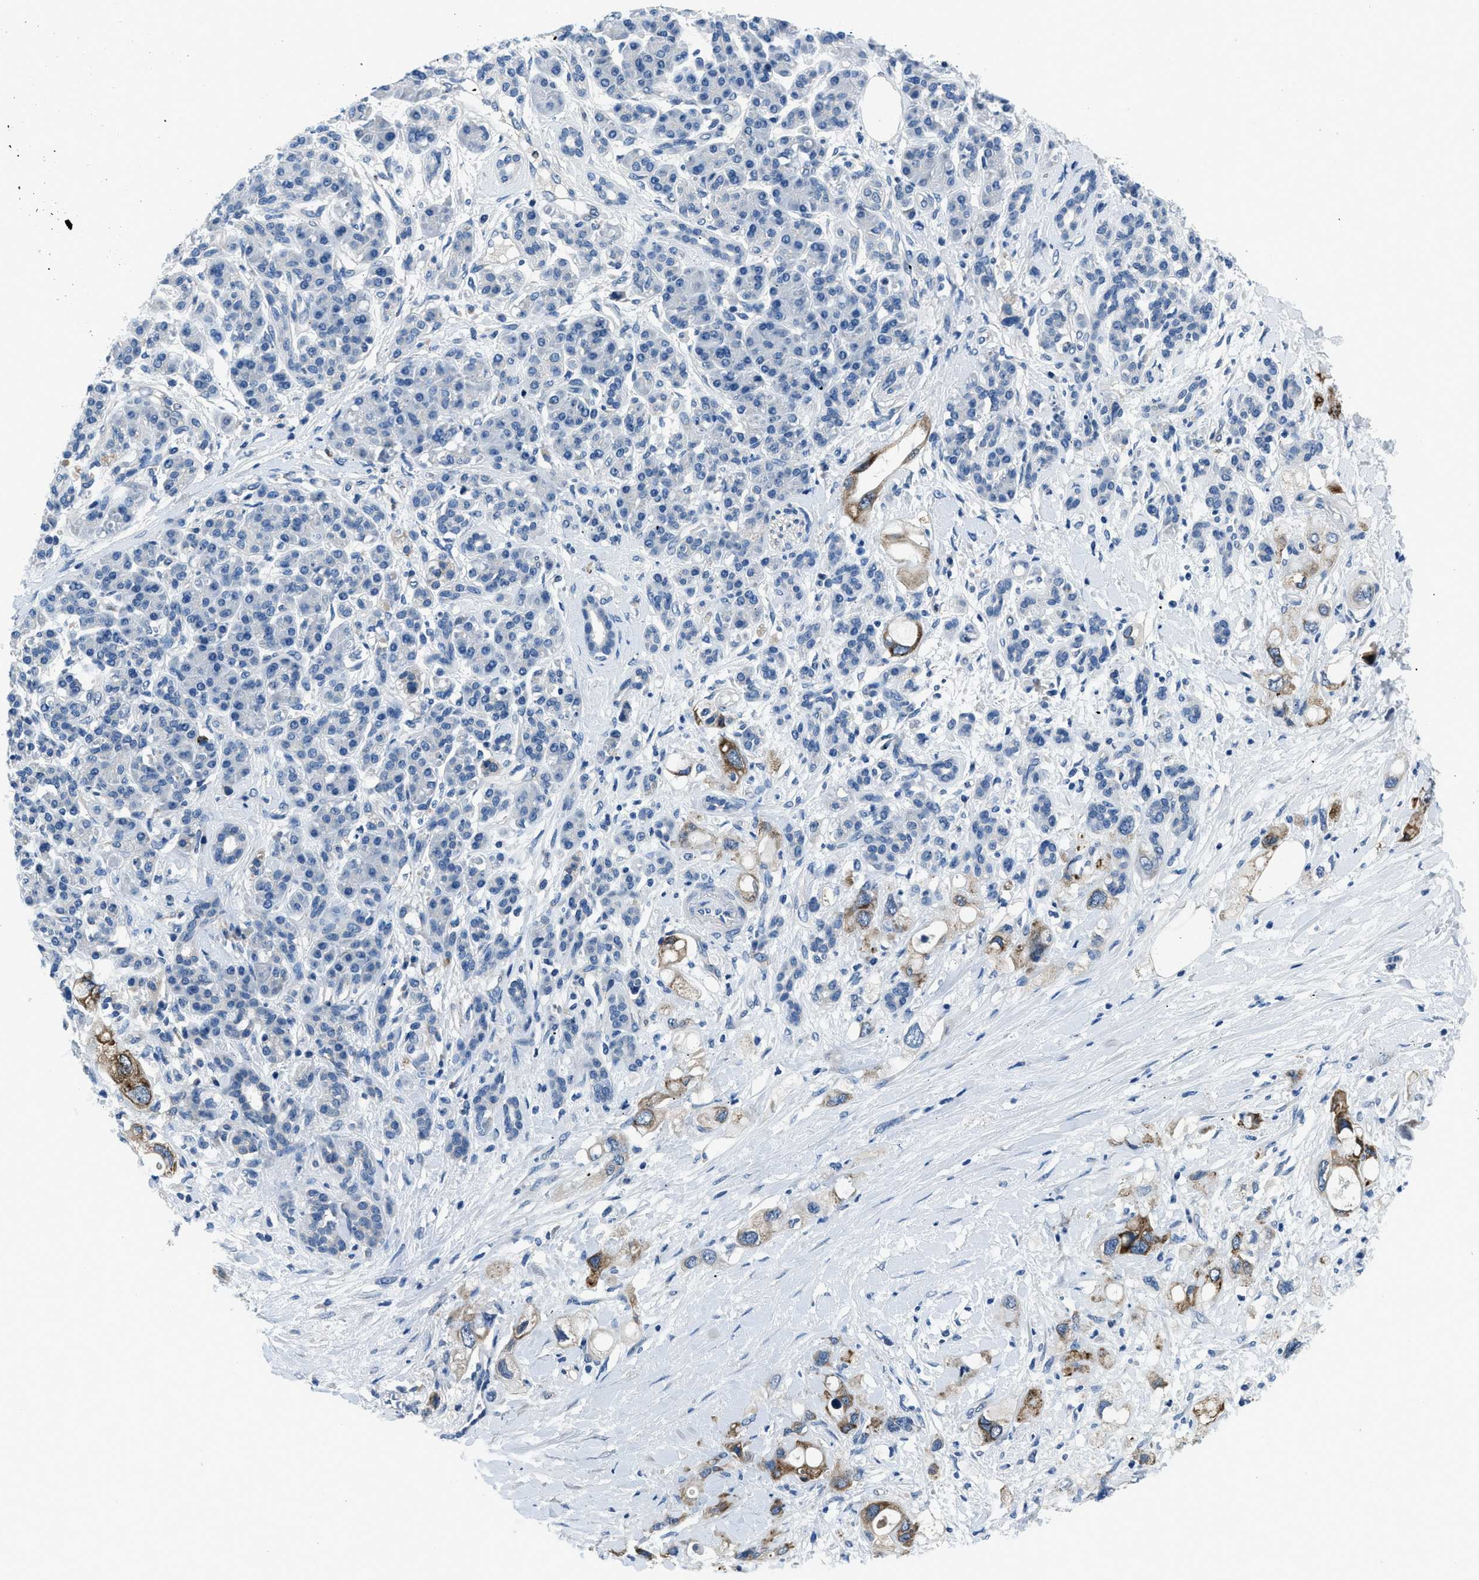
{"staining": {"intensity": "weak", "quantity": "<25%", "location": "cytoplasmic/membranous"}, "tissue": "pancreatic cancer", "cell_type": "Tumor cells", "image_type": "cancer", "snomed": [{"axis": "morphology", "description": "Adenocarcinoma, NOS"}, {"axis": "topography", "description": "Pancreas"}], "caption": "Micrograph shows no protein positivity in tumor cells of pancreatic cancer (adenocarcinoma) tissue.", "gene": "GJA3", "patient": {"sex": "female", "age": 56}}